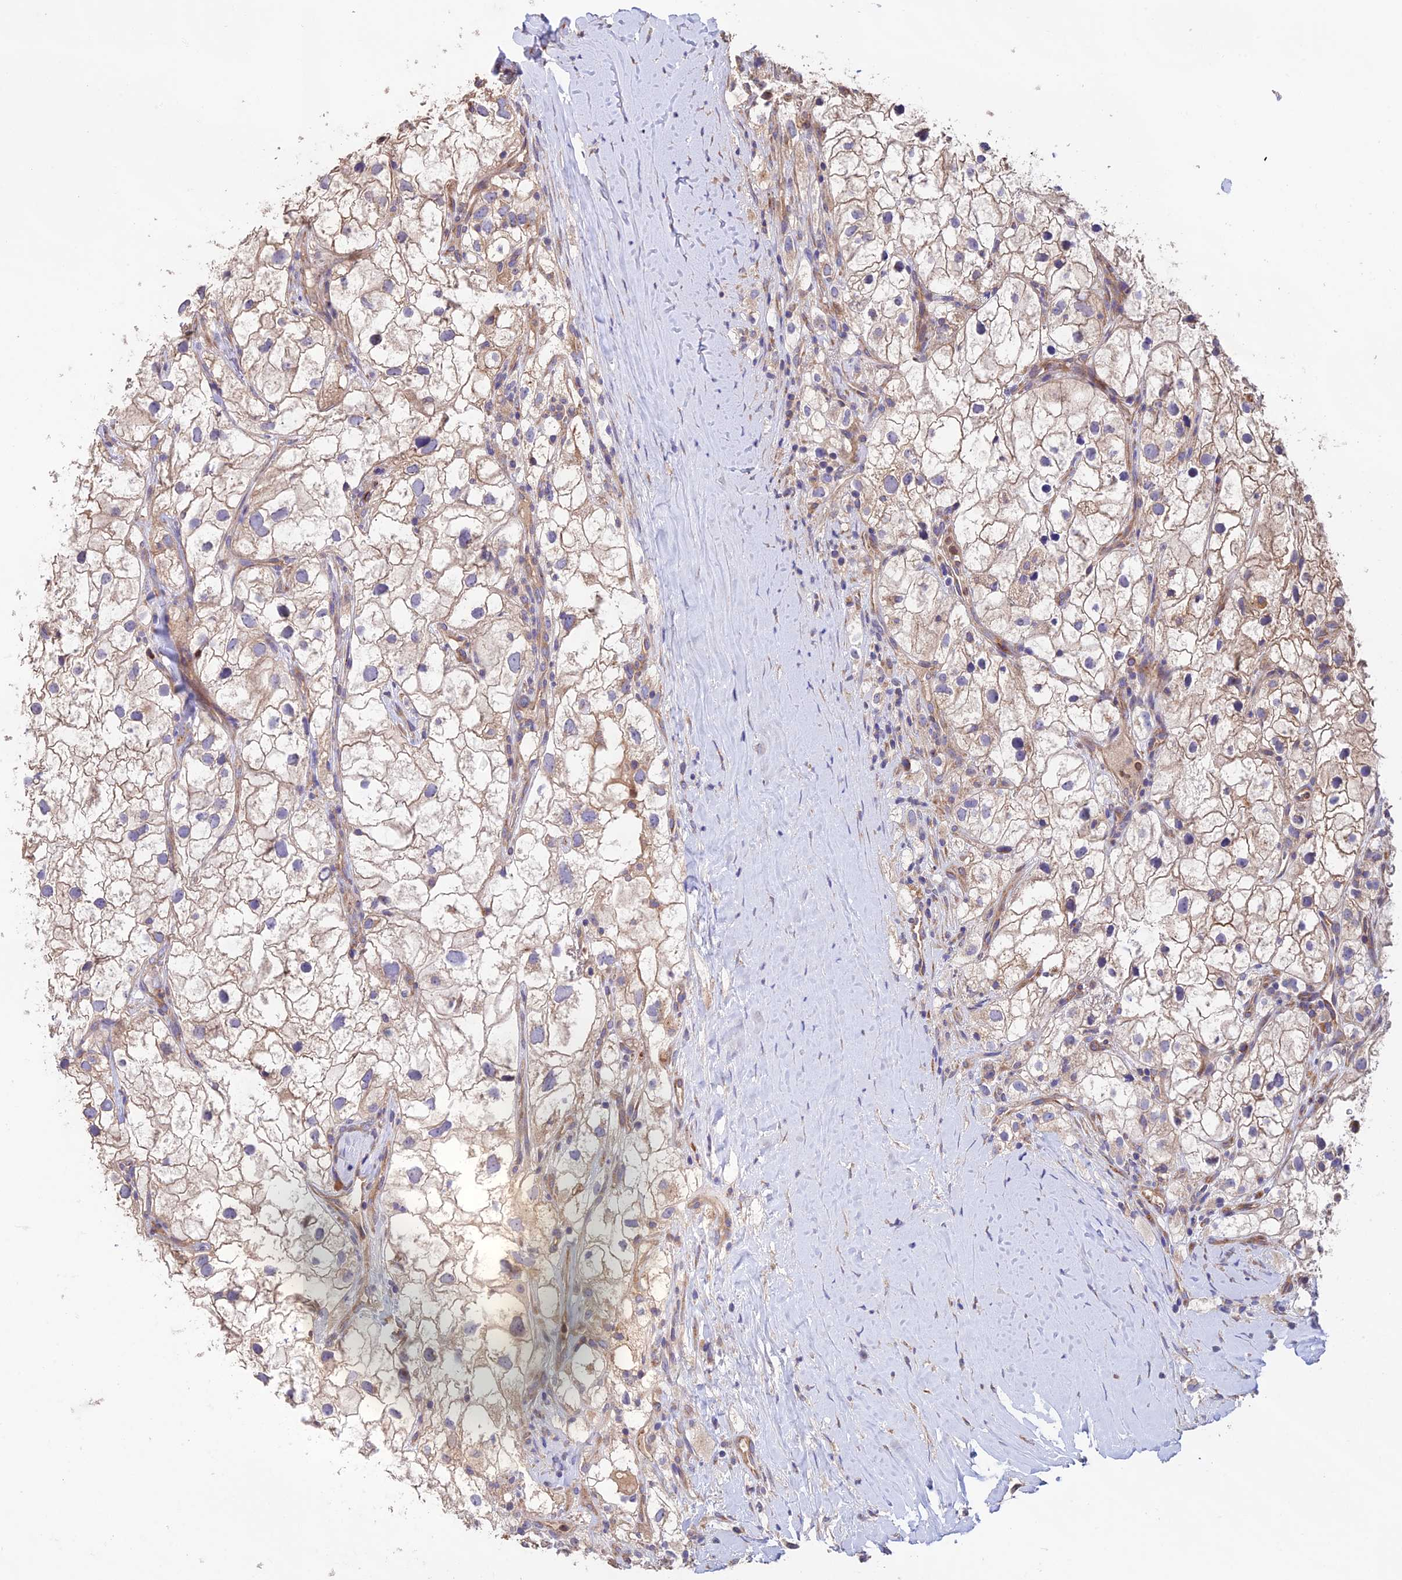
{"staining": {"intensity": "weak", "quantity": "<25%", "location": "cytoplasmic/membranous"}, "tissue": "renal cancer", "cell_type": "Tumor cells", "image_type": "cancer", "snomed": [{"axis": "morphology", "description": "Adenocarcinoma, NOS"}, {"axis": "topography", "description": "Kidney"}], "caption": "Renal cancer stained for a protein using immunohistochemistry exhibits no positivity tumor cells.", "gene": "EMC3", "patient": {"sex": "male", "age": 59}}